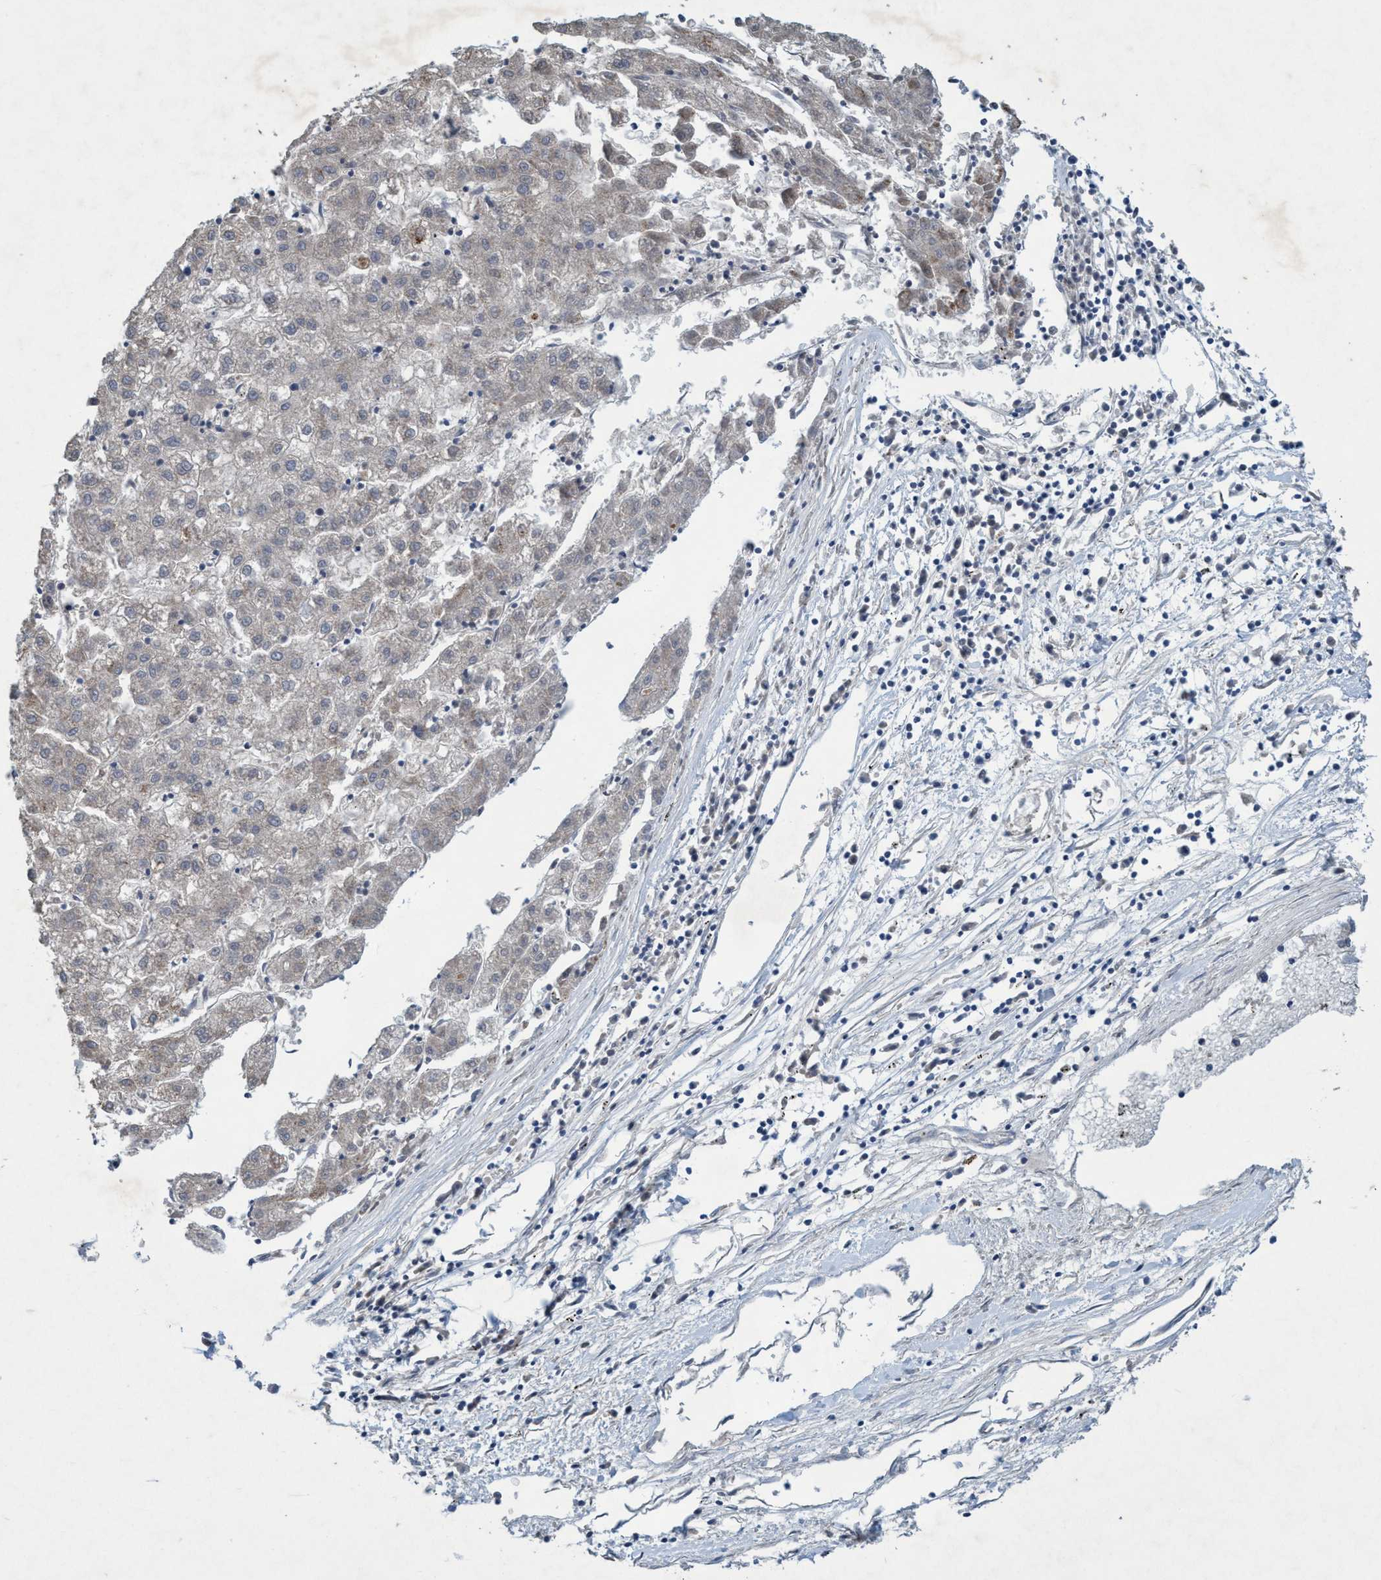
{"staining": {"intensity": "negative", "quantity": "none", "location": "none"}, "tissue": "liver cancer", "cell_type": "Tumor cells", "image_type": "cancer", "snomed": [{"axis": "morphology", "description": "Carcinoma, Hepatocellular, NOS"}, {"axis": "topography", "description": "Liver"}], "caption": "Immunohistochemical staining of human liver hepatocellular carcinoma exhibits no significant staining in tumor cells. The staining is performed using DAB brown chromogen with nuclei counter-stained in using hematoxylin.", "gene": "RNF208", "patient": {"sex": "male", "age": 72}}